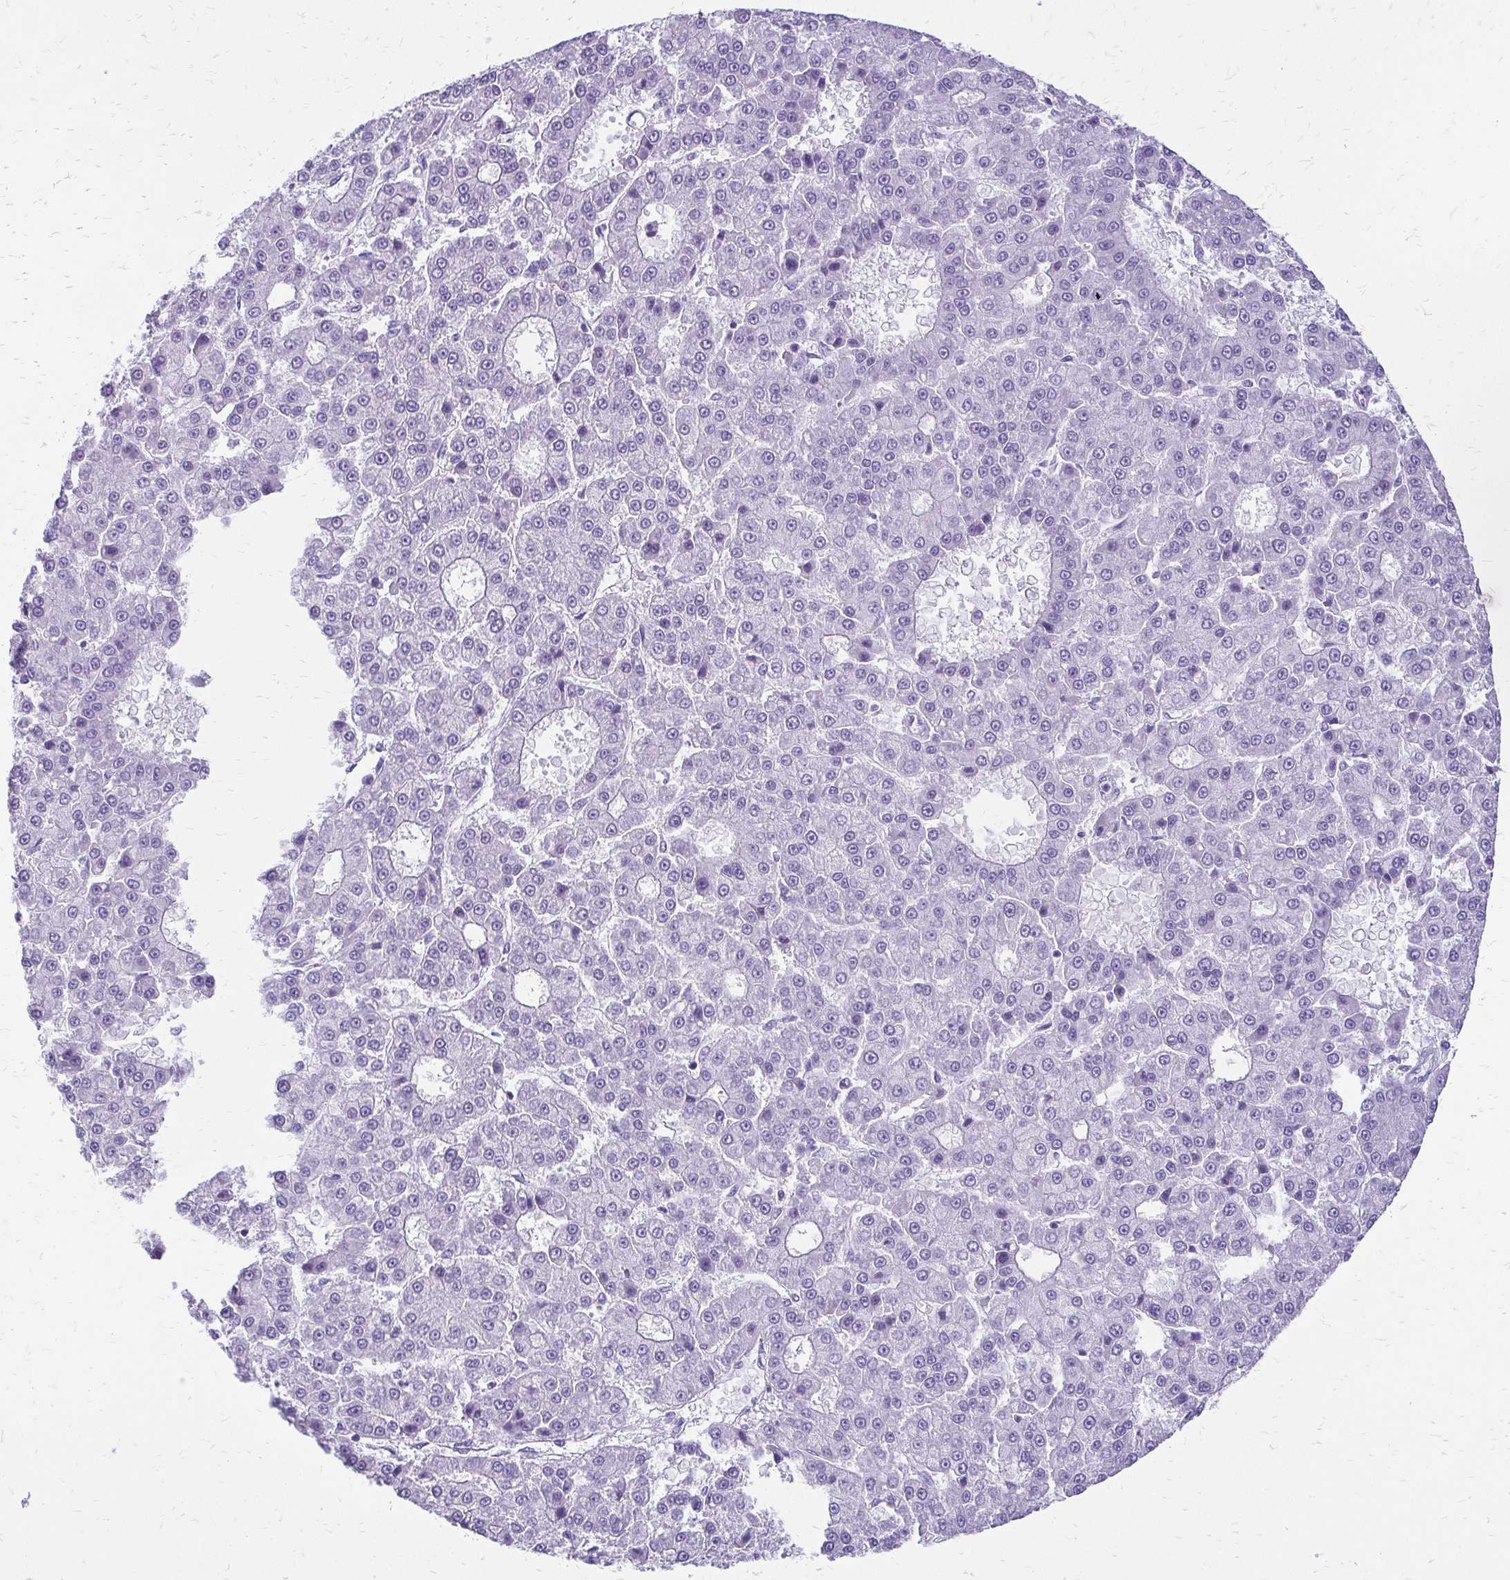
{"staining": {"intensity": "negative", "quantity": "none", "location": "none"}, "tissue": "liver cancer", "cell_type": "Tumor cells", "image_type": "cancer", "snomed": [{"axis": "morphology", "description": "Carcinoma, Hepatocellular, NOS"}, {"axis": "topography", "description": "Liver"}], "caption": "The photomicrograph reveals no staining of tumor cells in hepatocellular carcinoma (liver). The staining is performed using DAB brown chromogen with nuclei counter-stained in using hematoxylin.", "gene": "SLC32A1", "patient": {"sex": "male", "age": 70}}